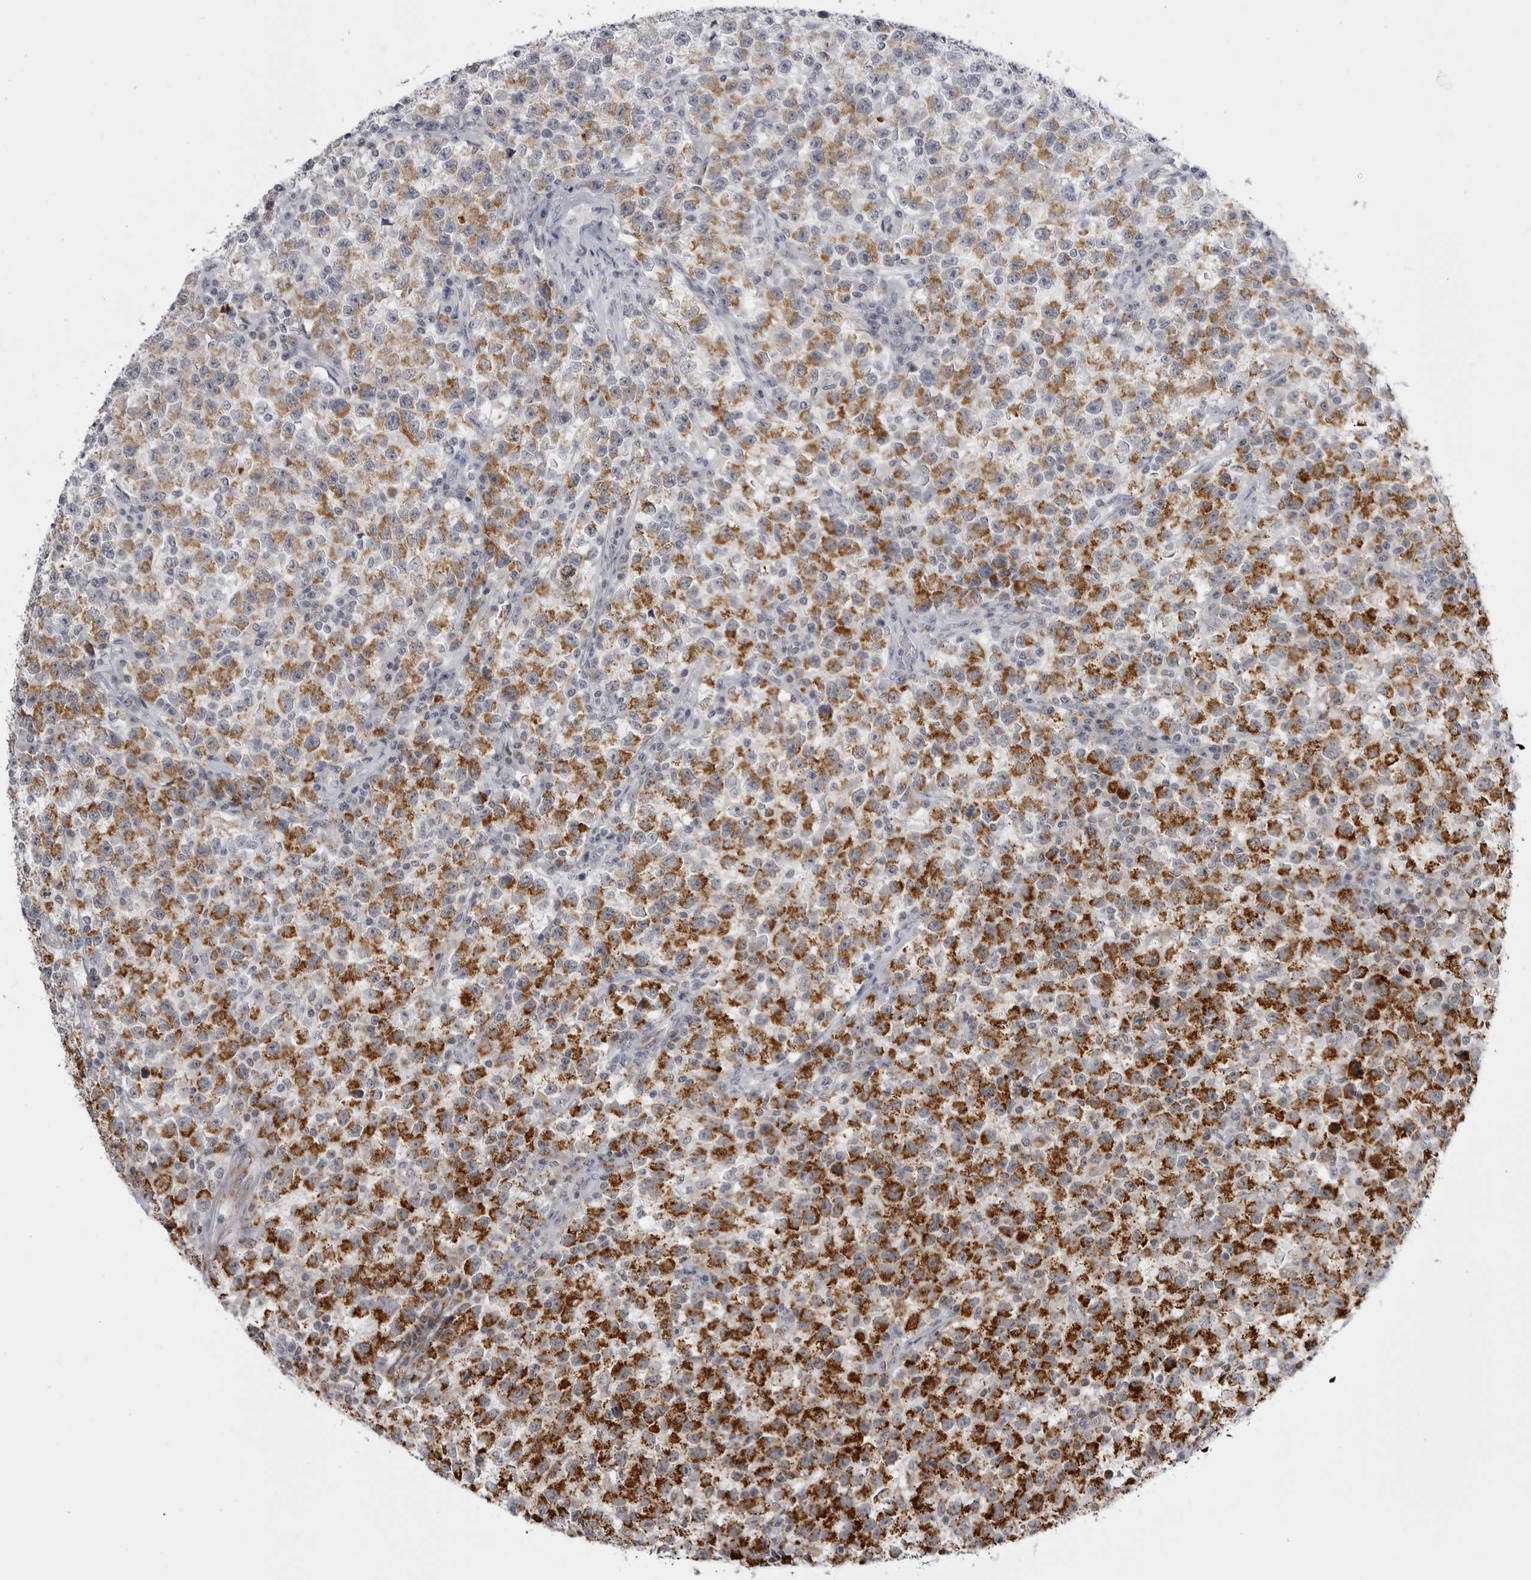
{"staining": {"intensity": "strong", "quantity": ">75%", "location": "cytoplasmic/membranous"}, "tissue": "testis cancer", "cell_type": "Tumor cells", "image_type": "cancer", "snomed": [{"axis": "morphology", "description": "Seminoma, NOS"}, {"axis": "topography", "description": "Testis"}], "caption": "Human testis seminoma stained with a brown dye displays strong cytoplasmic/membranous positive expression in approximately >75% of tumor cells.", "gene": "TUFM", "patient": {"sex": "male", "age": 22}}